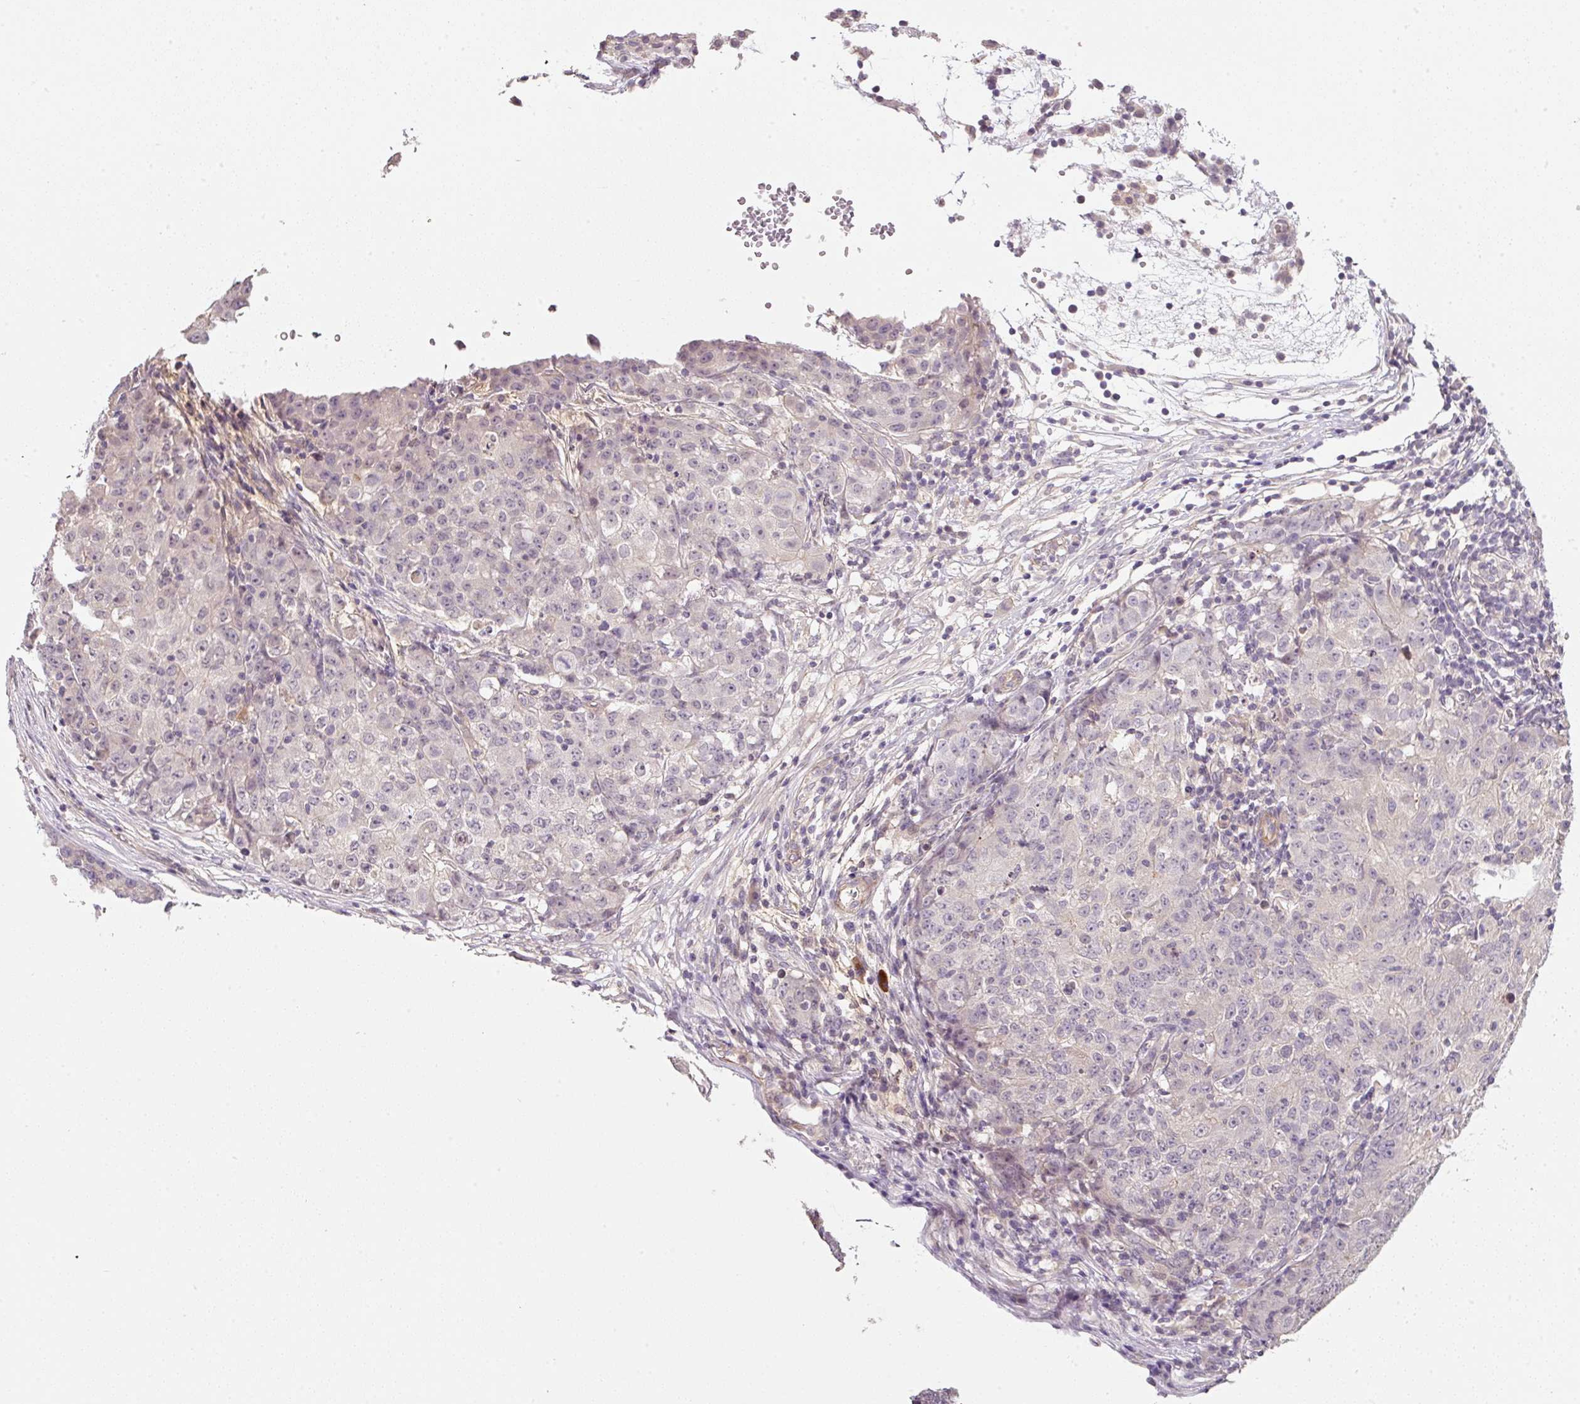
{"staining": {"intensity": "negative", "quantity": "none", "location": "none"}, "tissue": "ovarian cancer", "cell_type": "Tumor cells", "image_type": "cancer", "snomed": [{"axis": "morphology", "description": "Carcinoma, endometroid"}, {"axis": "topography", "description": "Ovary"}], "caption": "Immunohistochemical staining of ovarian cancer (endometroid carcinoma) displays no significant expression in tumor cells. The staining was performed using DAB (3,3'-diaminobenzidine) to visualize the protein expression in brown, while the nuclei were stained in blue with hematoxylin (Magnification: 20x).", "gene": "TIRAP", "patient": {"sex": "female", "age": 42}}